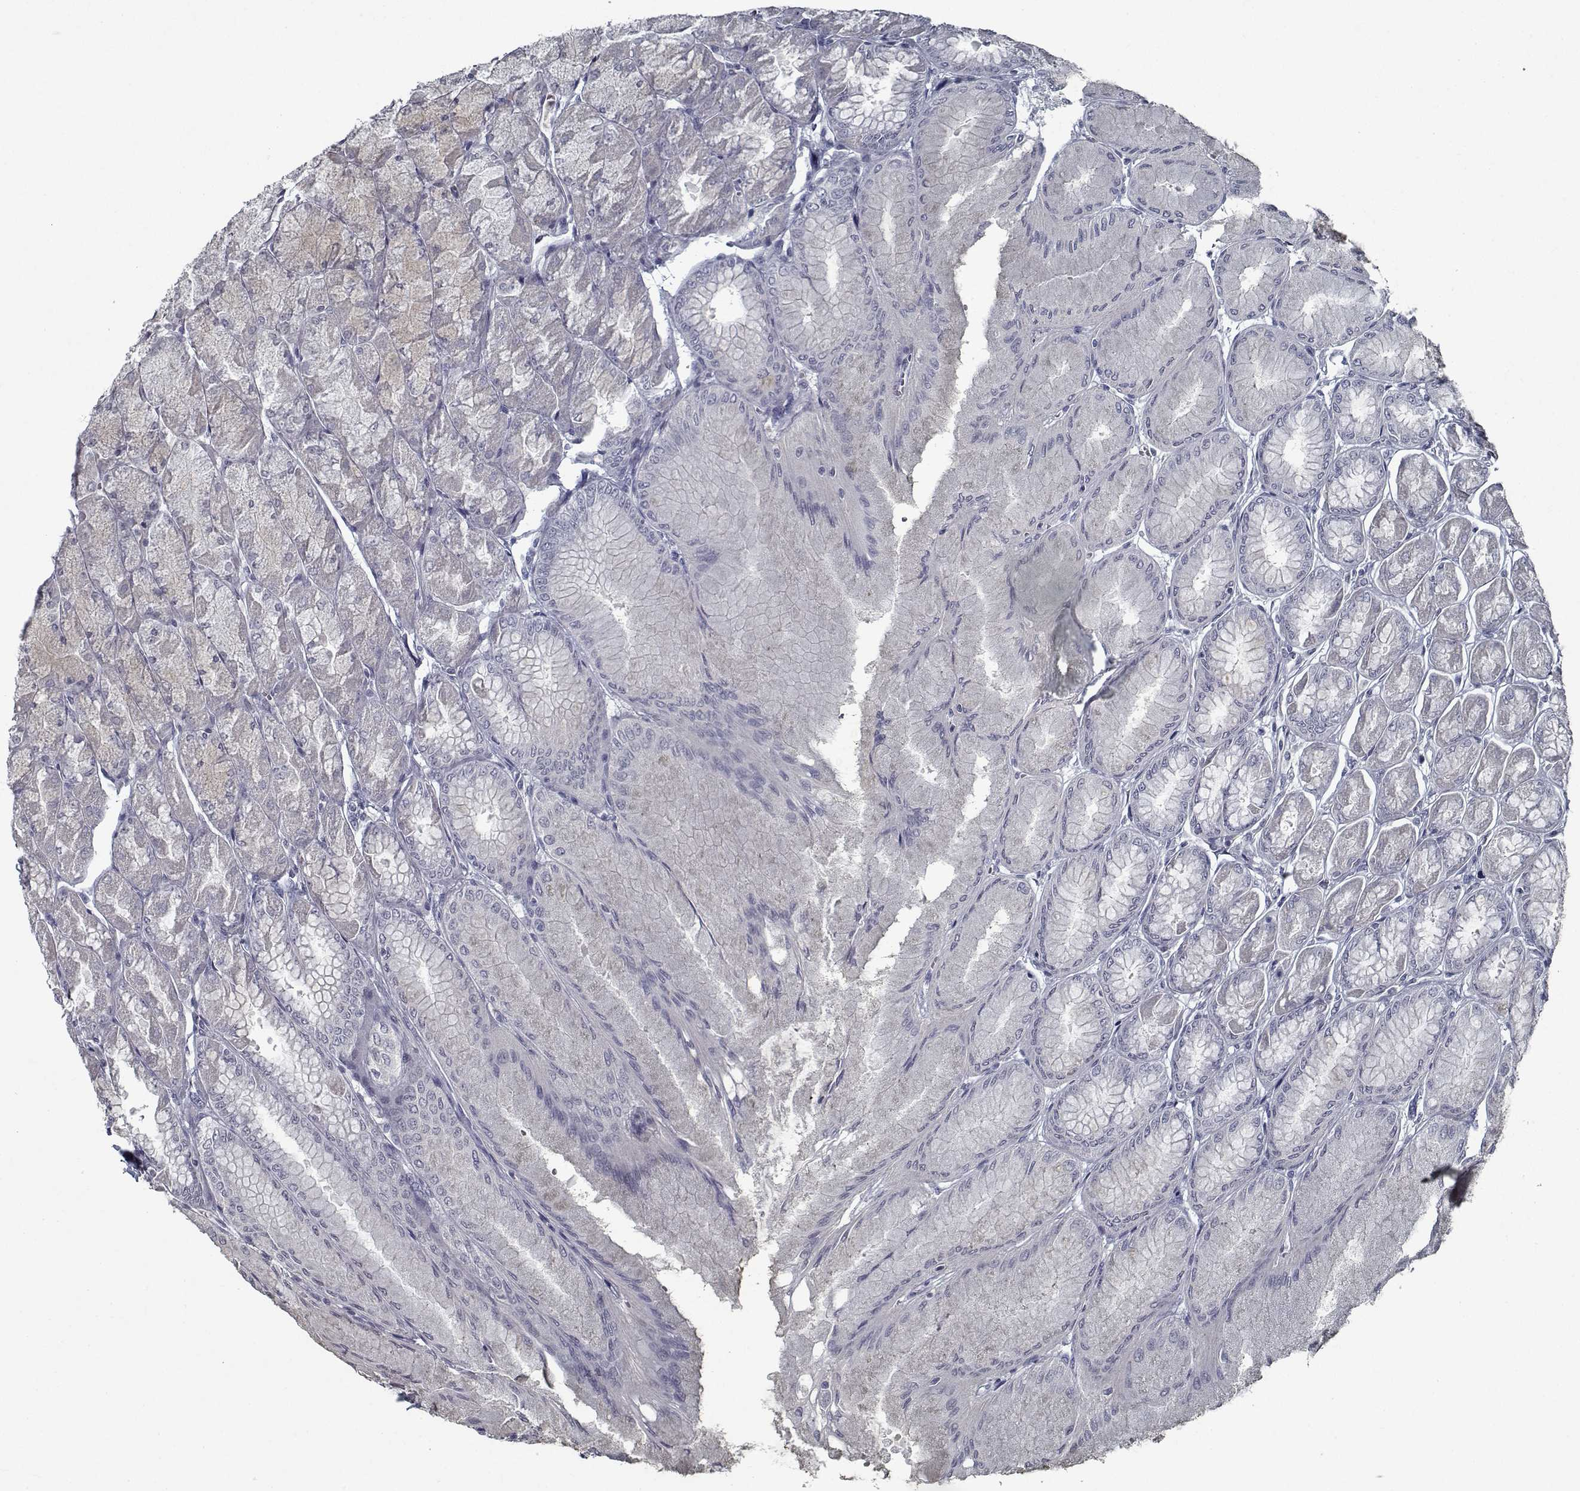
{"staining": {"intensity": "negative", "quantity": "none", "location": "none"}, "tissue": "stomach", "cell_type": "Glandular cells", "image_type": "normal", "snomed": [{"axis": "morphology", "description": "Normal tissue, NOS"}, {"axis": "topography", "description": "Stomach, upper"}], "caption": "This is a micrograph of immunohistochemistry (IHC) staining of unremarkable stomach, which shows no staining in glandular cells.", "gene": "GAD2", "patient": {"sex": "male", "age": 60}}